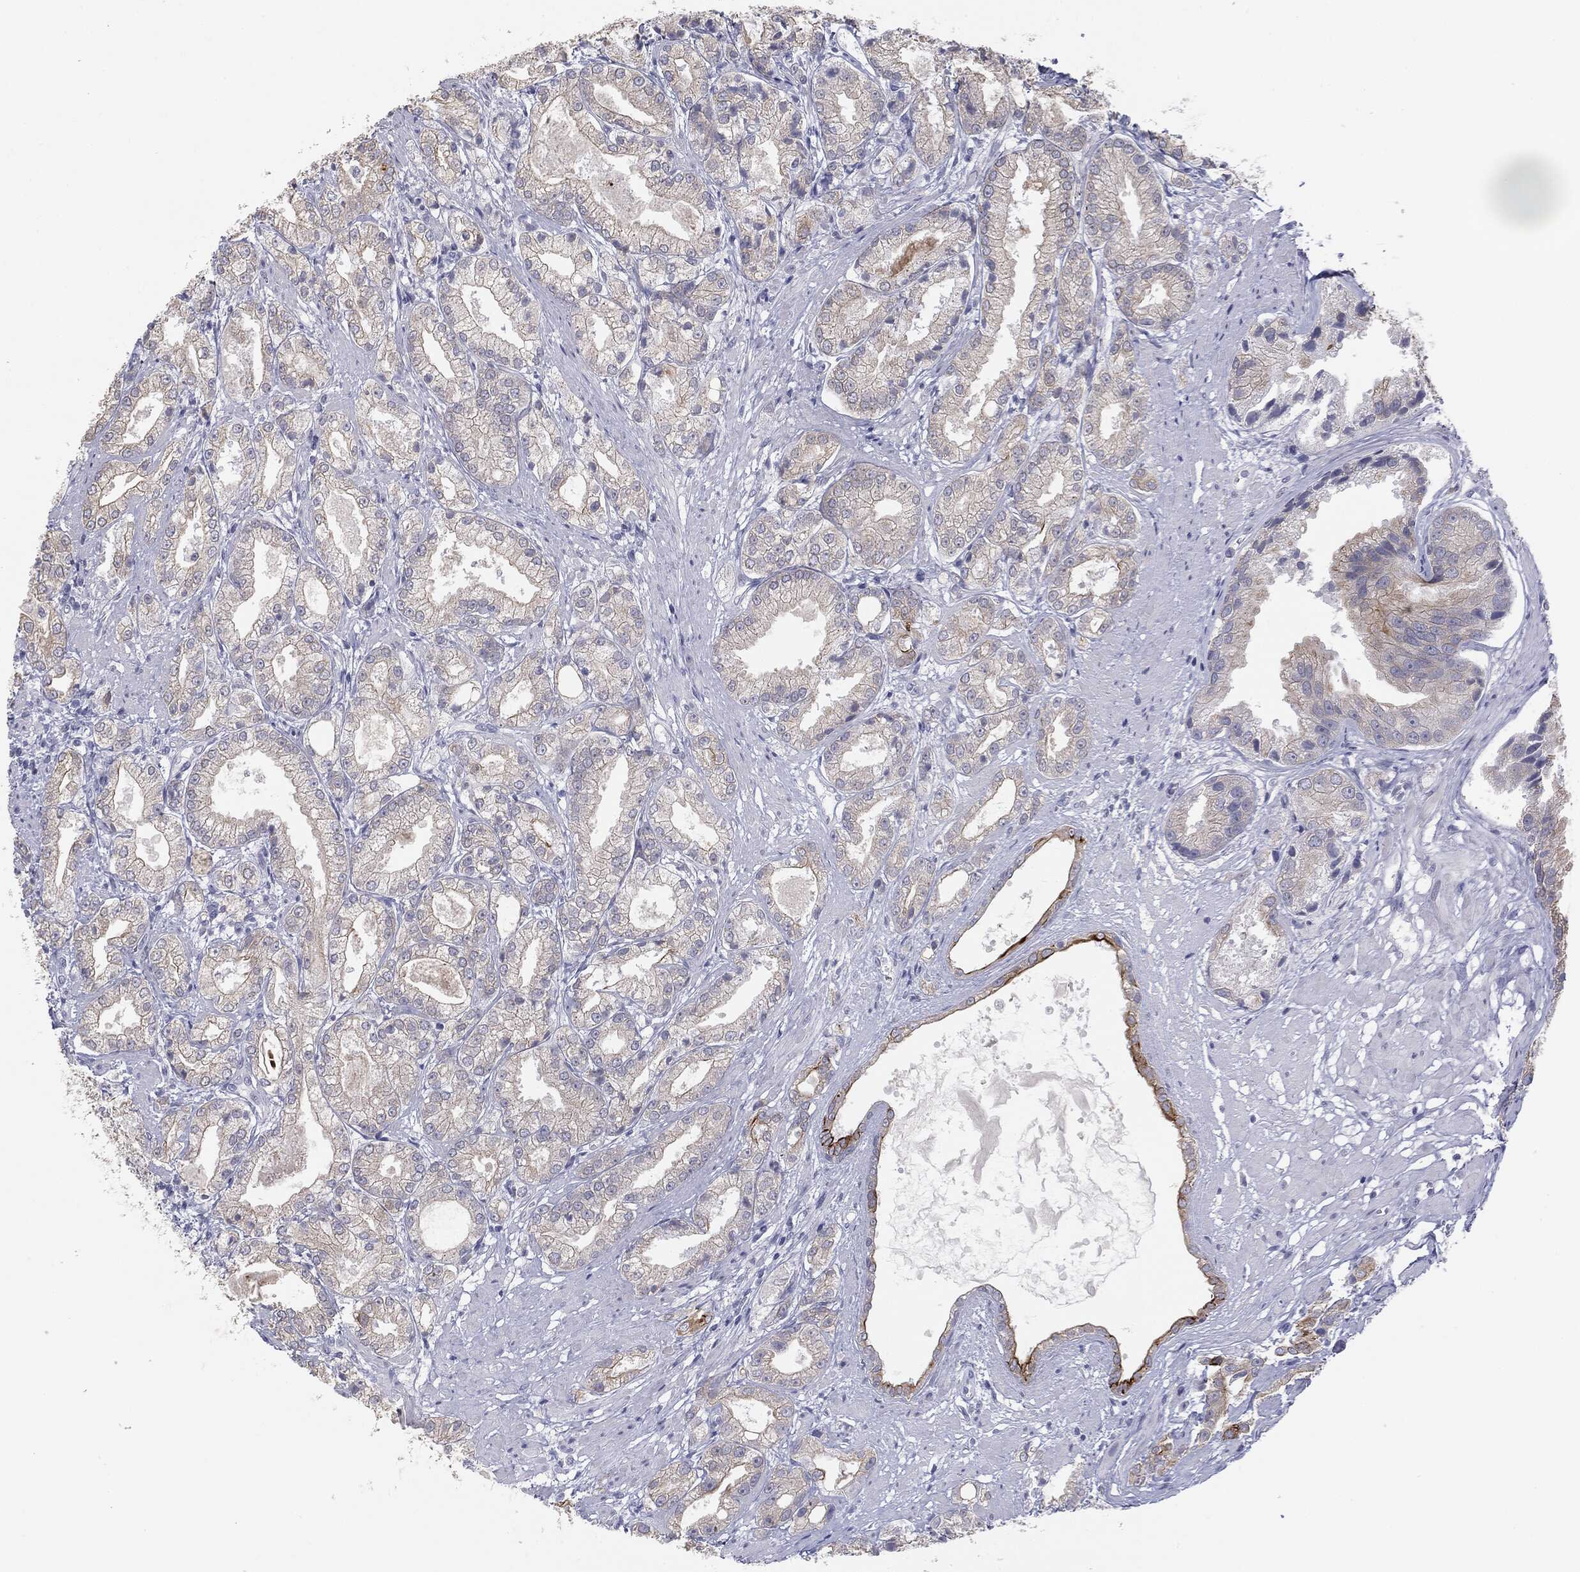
{"staining": {"intensity": "negative", "quantity": "none", "location": "none"}, "tissue": "prostate cancer", "cell_type": "Tumor cells", "image_type": "cancer", "snomed": [{"axis": "morphology", "description": "Adenocarcinoma, High grade"}, {"axis": "topography", "description": "Prostate"}], "caption": "This micrograph is of prostate cancer (adenocarcinoma (high-grade)) stained with immunohistochemistry (IHC) to label a protein in brown with the nuclei are counter-stained blue. There is no positivity in tumor cells.", "gene": "MUC1", "patient": {"sex": "male", "age": 61}}